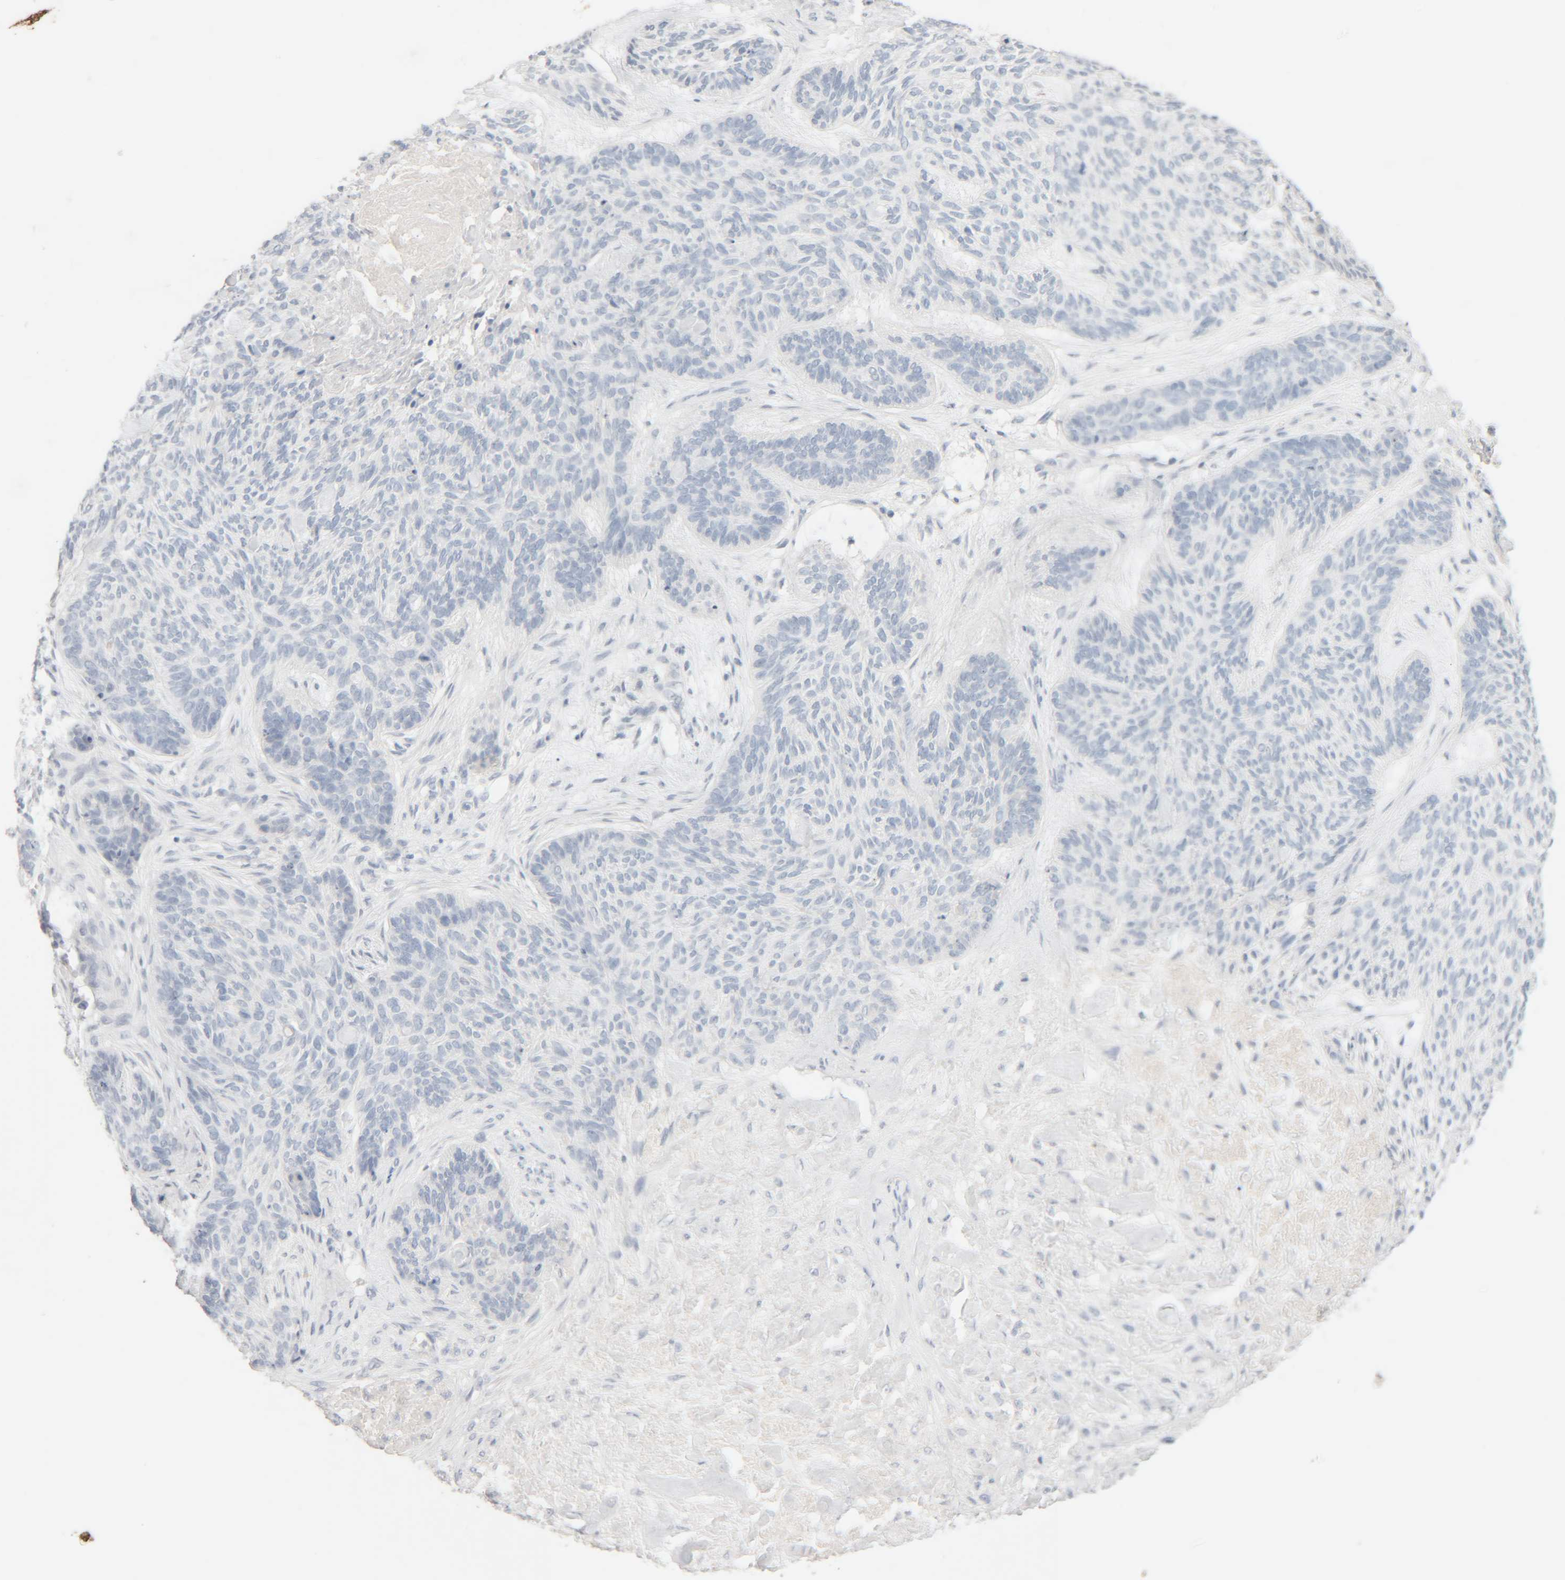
{"staining": {"intensity": "negative", "quantity": "none", "location": "none"}, "tissue": "skin cancer", "cell_type": "Tumor cells", "image_type": "cancer", "snomed": [{"axis": "morphology", "description": "Basal cell carcinoma"}, {"axis": "topography", "description": "Skin"}], "caption": "Tumor cells show no significant expression in skin basal cell carcinoma.", "gene": "RIDA", "patient": {"sex": "male", "age": 55}}